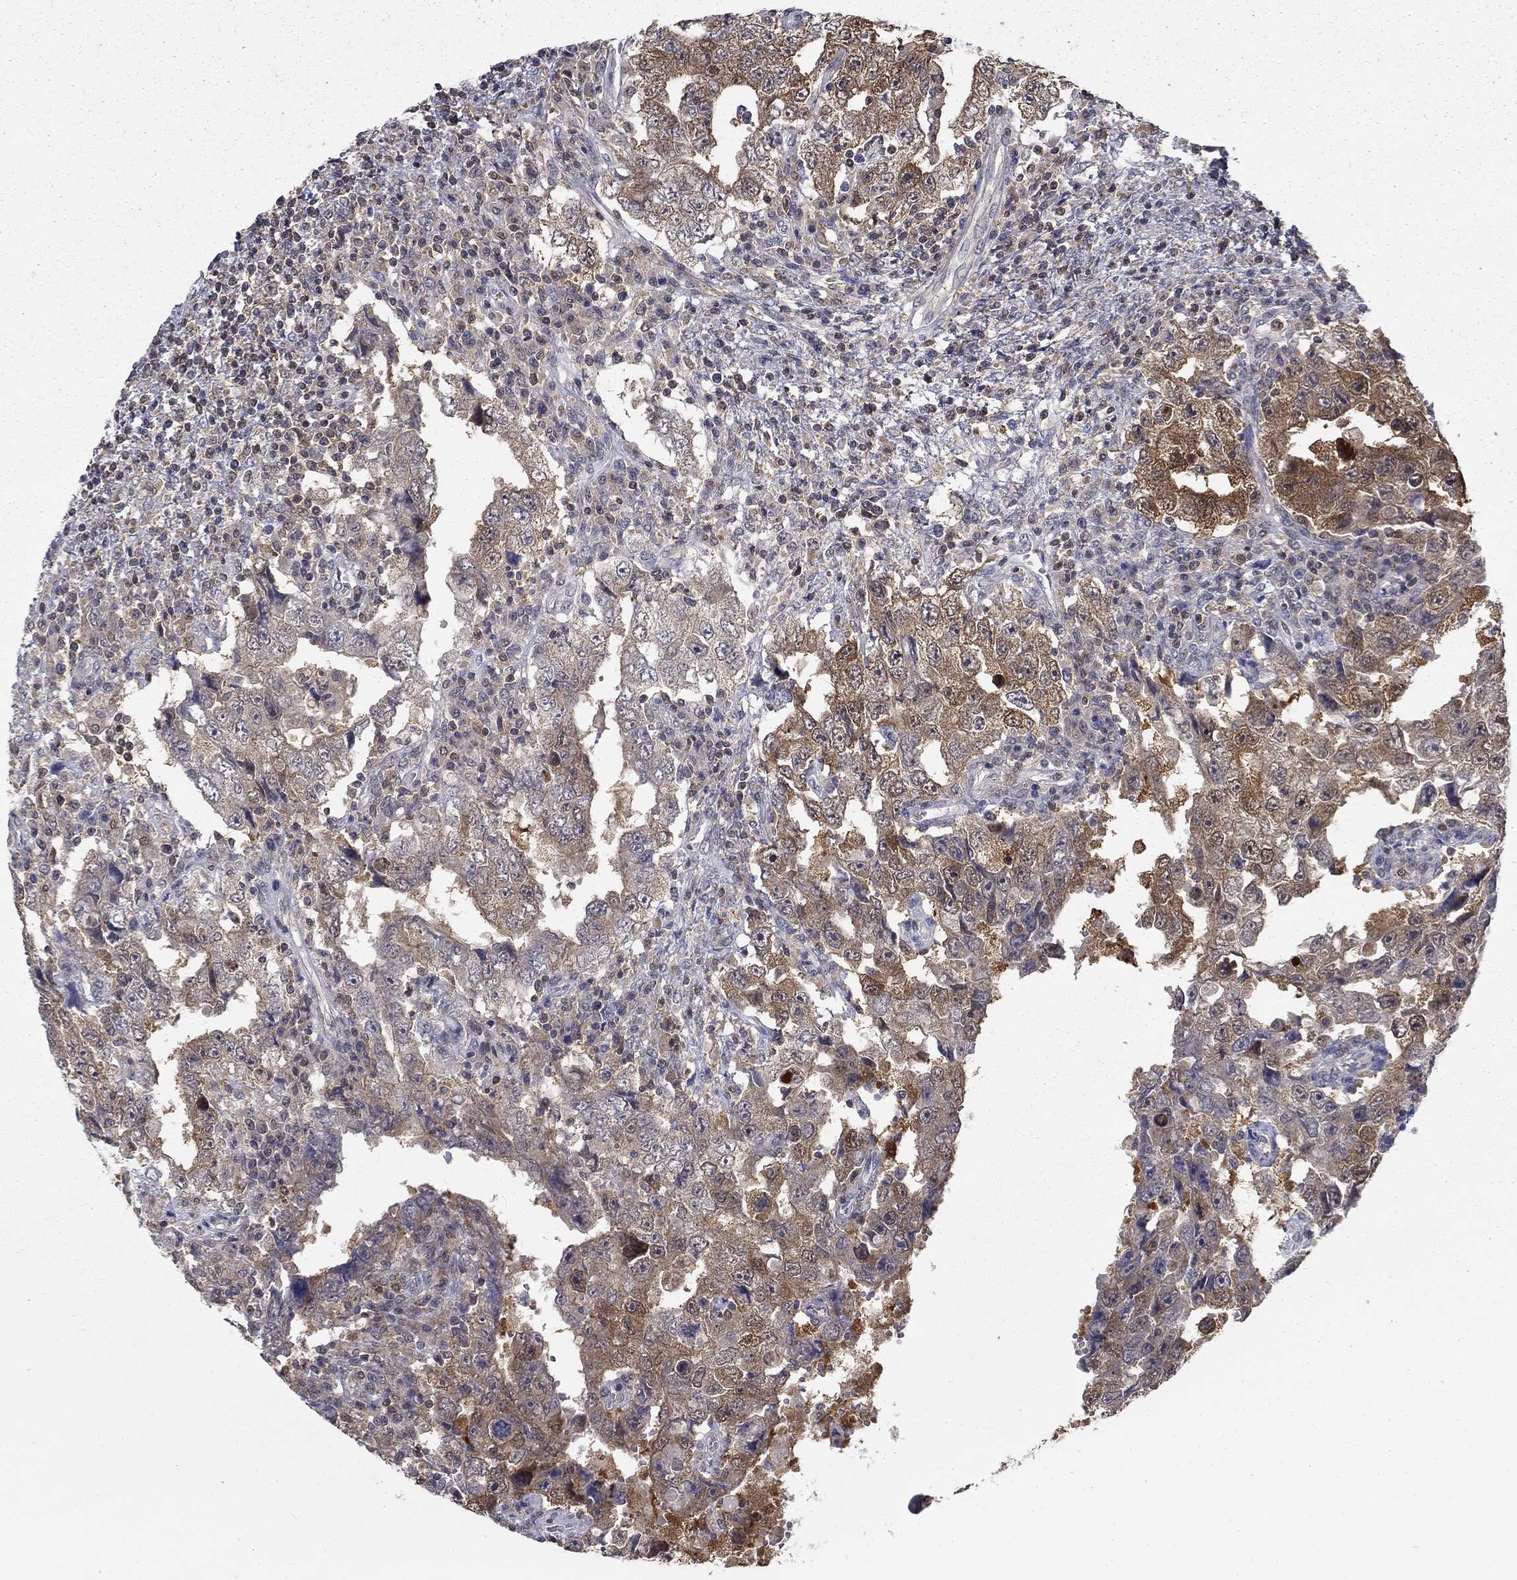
{"staining": {"intensity": "moderate", "quantity": "<25%", "location": "cytoplasmic/membranous"}, "tissue": "testis cancer", "cell_type": "Tumor cells", "image_type": "cancer", "snomed": [{"axis": "morphology", "description": "Carcinoma, Embryonal, NOS"}, {"axis": "topography", "description": "Testis"}], "caption": "Brown immunohistochemical staining in embryonal carcinoma (testis) exhibits moderate cytoplasmic/membranous staining in about <25% of tumor cells.", "gene": "NIT2", "patient": {"sex": "male", "age": 26}}